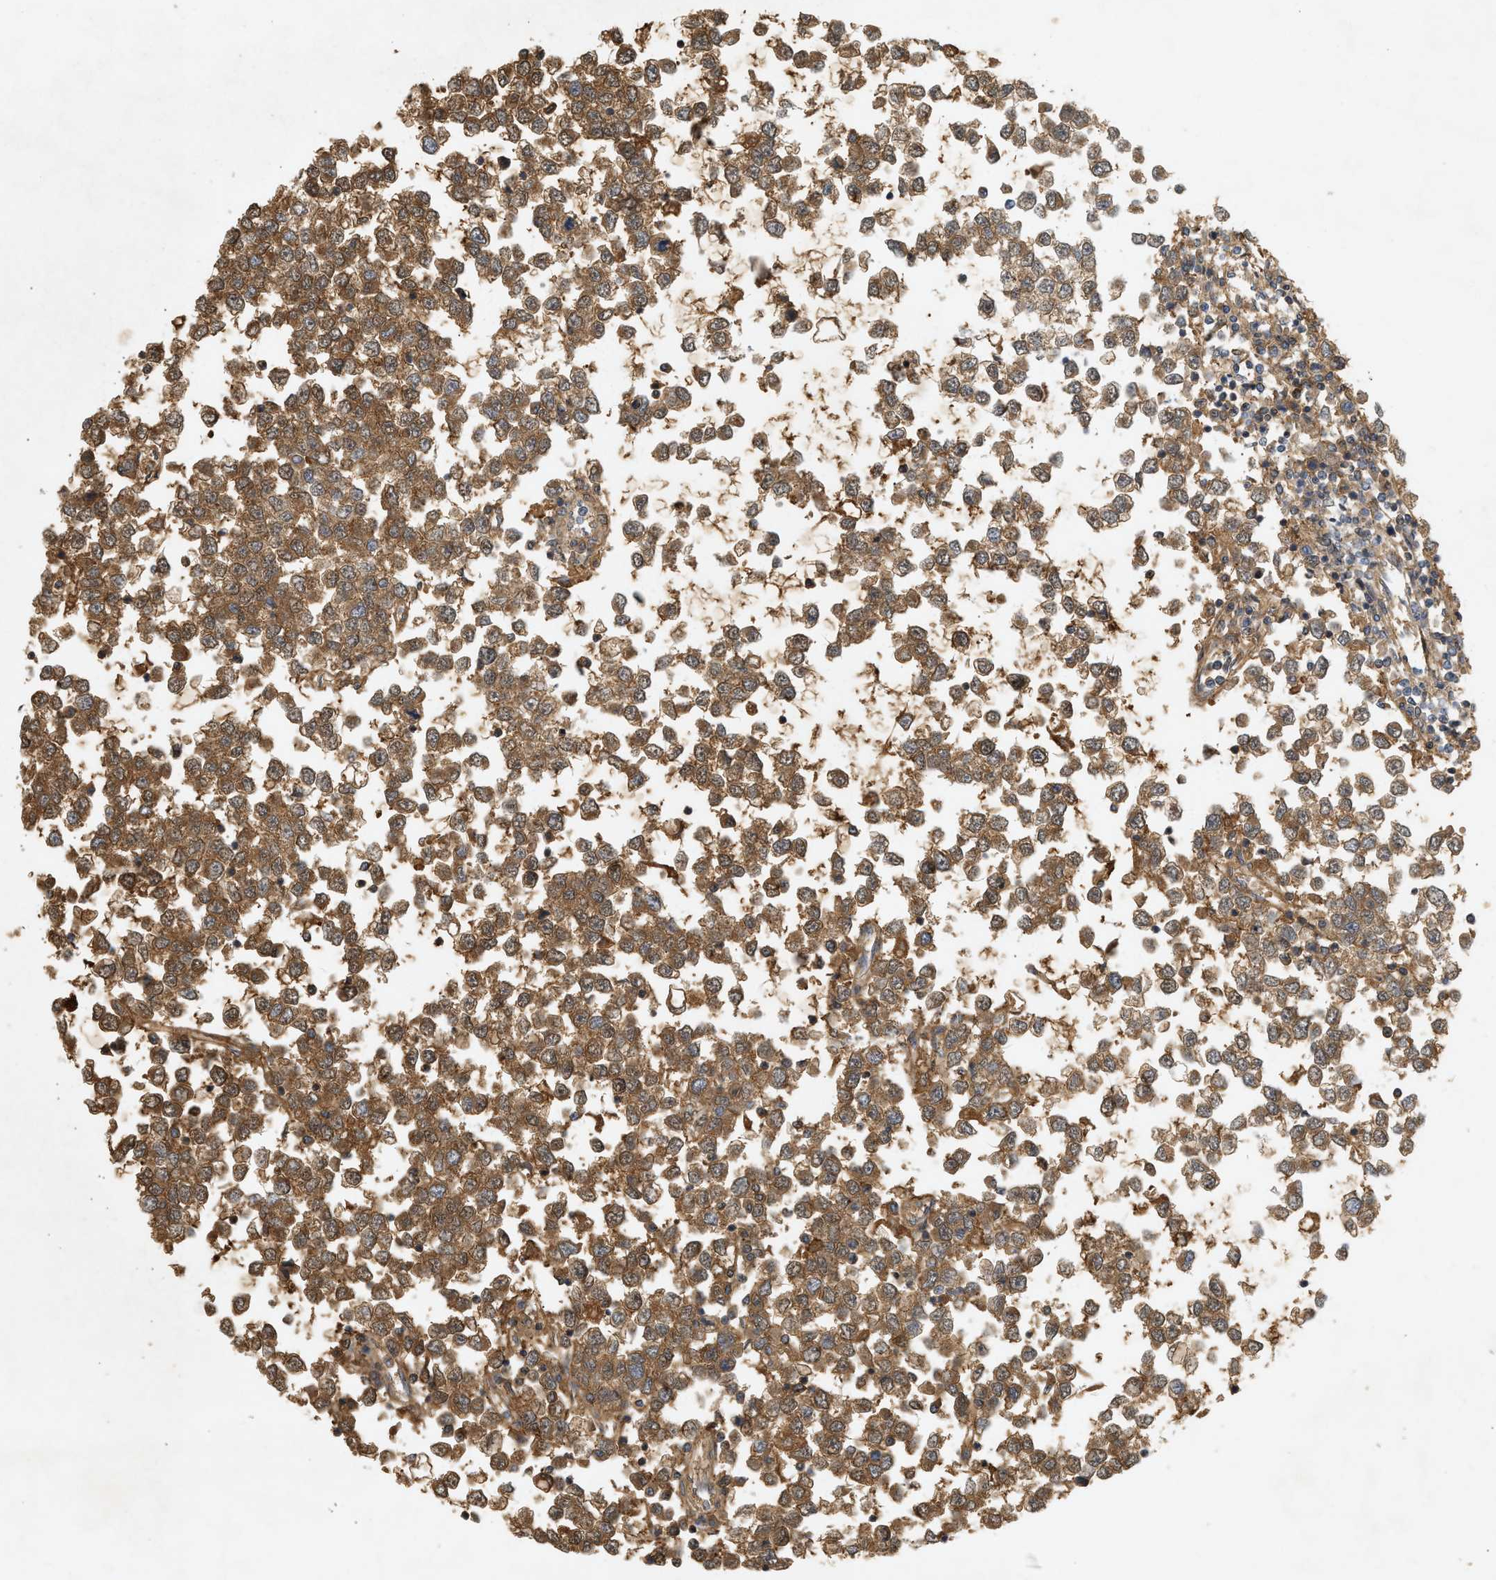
{"staining": {"intensity": "strong", "quantity": ">75%", "location": "cytoplasmic/membranous"}, "tissue": "testis cancer", "cell_type": "Tumor cells", "image_type": "cancer", "snomed": [{"axis": "morphology", "description": "Seminoma, NOS"}, {"axis": "topography", "description": "Testis"}], "caption": "The photomicrograph displays a brown stain indicating the presence of a protein in the cytoplasmic/membranous of tumor cells in testis cancer (seminoma).", "gene": "F8", "patient": {"sex": "male", "age": 65}}